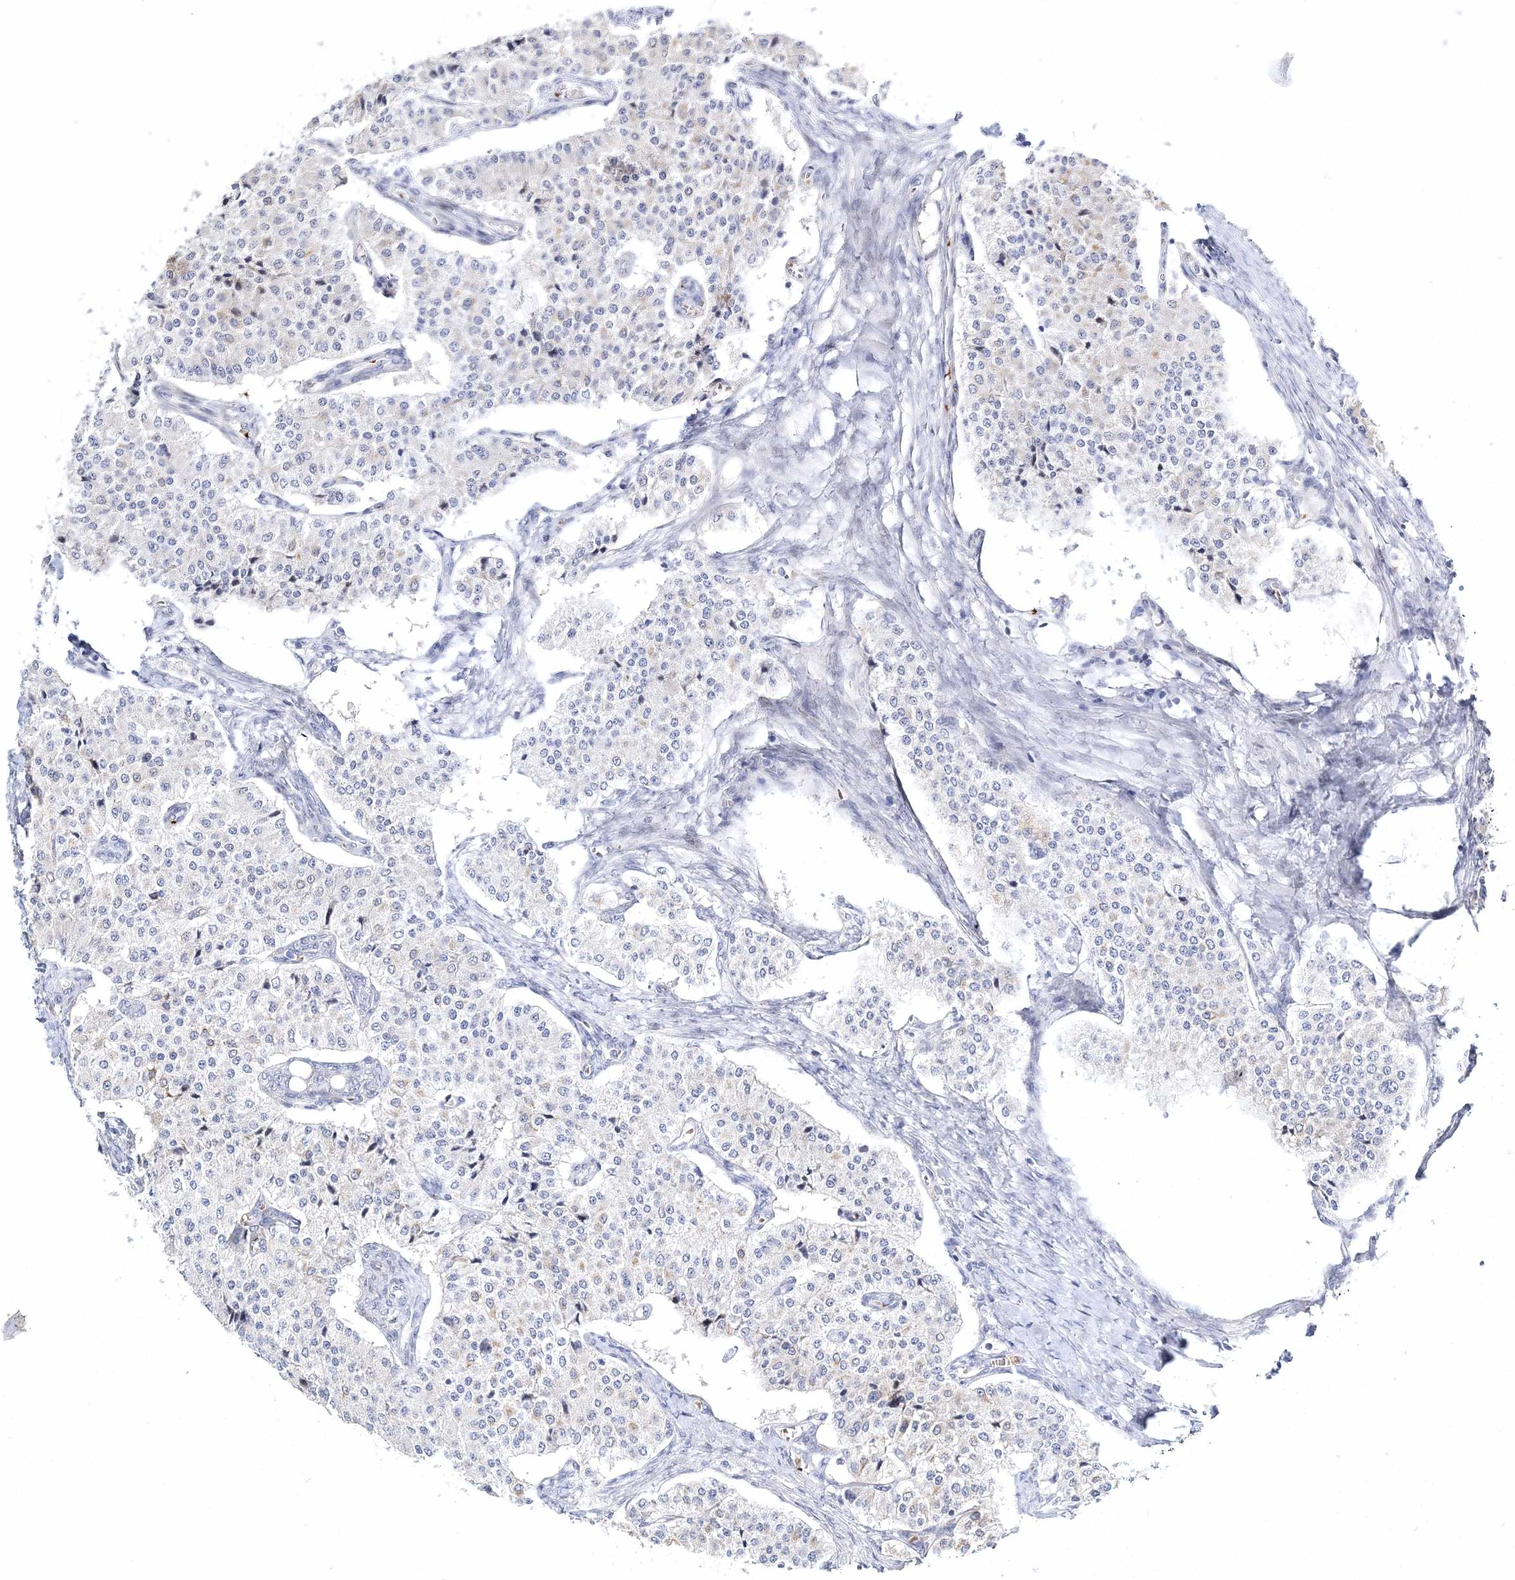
{"staining": {"intensity": "negative", "quantity": "none", "location": "none"}, "tissue": "carcinoid", "cell_type": "Tumor cells", "image_type": "cancer", "snomed": [{"axis": "morphology", "description": "Carcinoid, malignant, NOS"}, {"axis": "topography", "description": "Colon"}], "caption": "An immunohistochemistry (IHC) image of carcinoid is shown. There is no staining in tumor cells of carcinoid.", "gene": "MYOZ2", "patient": {"sex": "female", "age": 52}}